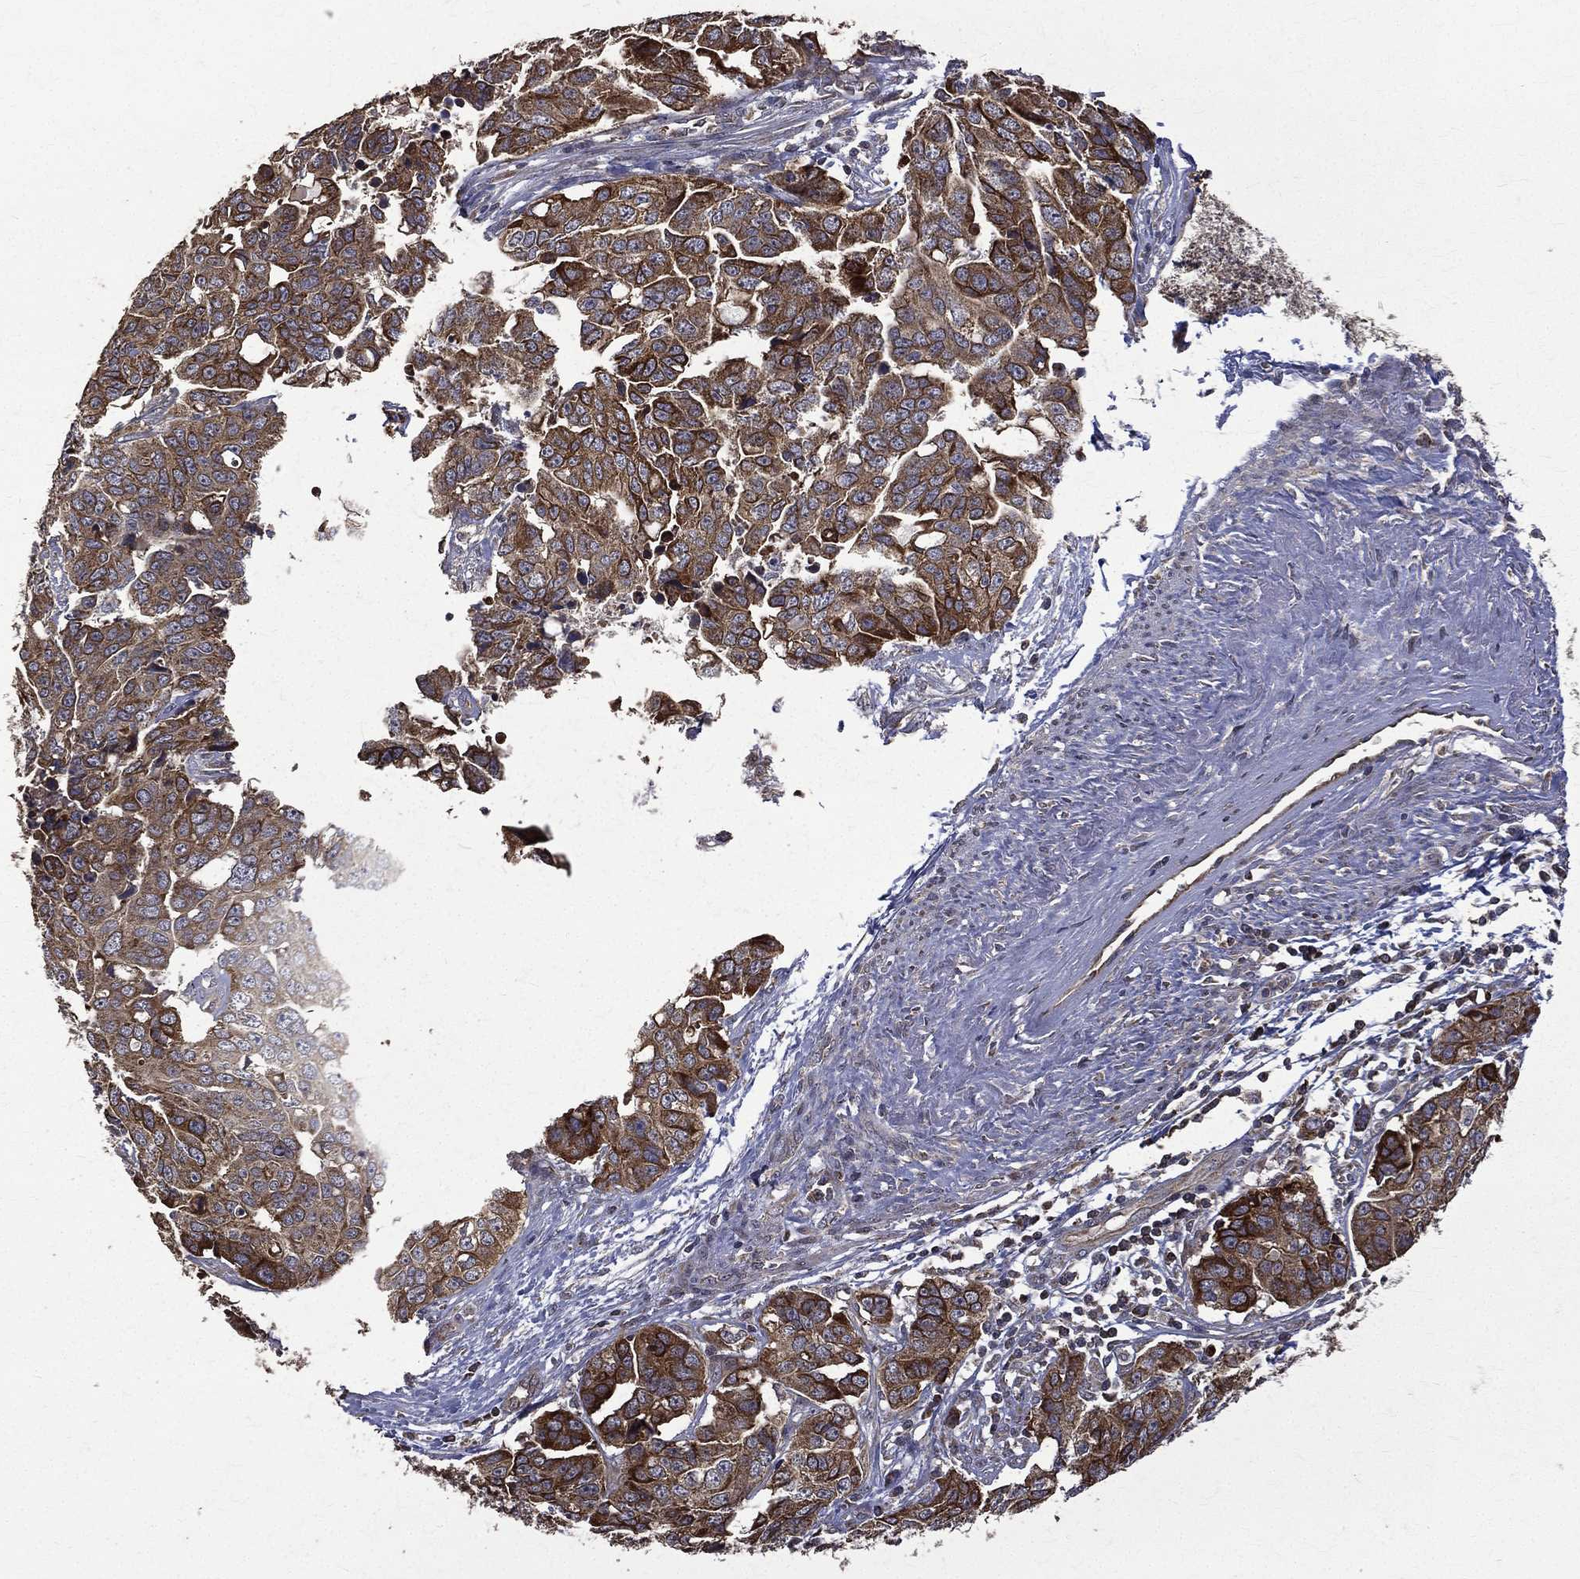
{"staining": {"intensity": "strong", "quantity": ">75%", "location": "cytoplasmic/membranous"}, "tissue": "ovarian cancer", "cell_type": "Tumor cells", "image_type": "cancer", "snomed": [{"axis": "morphology", "description": "Carcinoma, endometroid"}, {"axis": "topography", "description": "Ovary"}], "caption": "Ovarian cancer stained with DAB (3,3'-diaminobenzidine) immunohistochemistry displays high levels of strong cytoplasmic/membranous staining in approximately >75% of tumor cells.", "gene": "RPGR", "patient": {"sex": "female", "age": 78}}